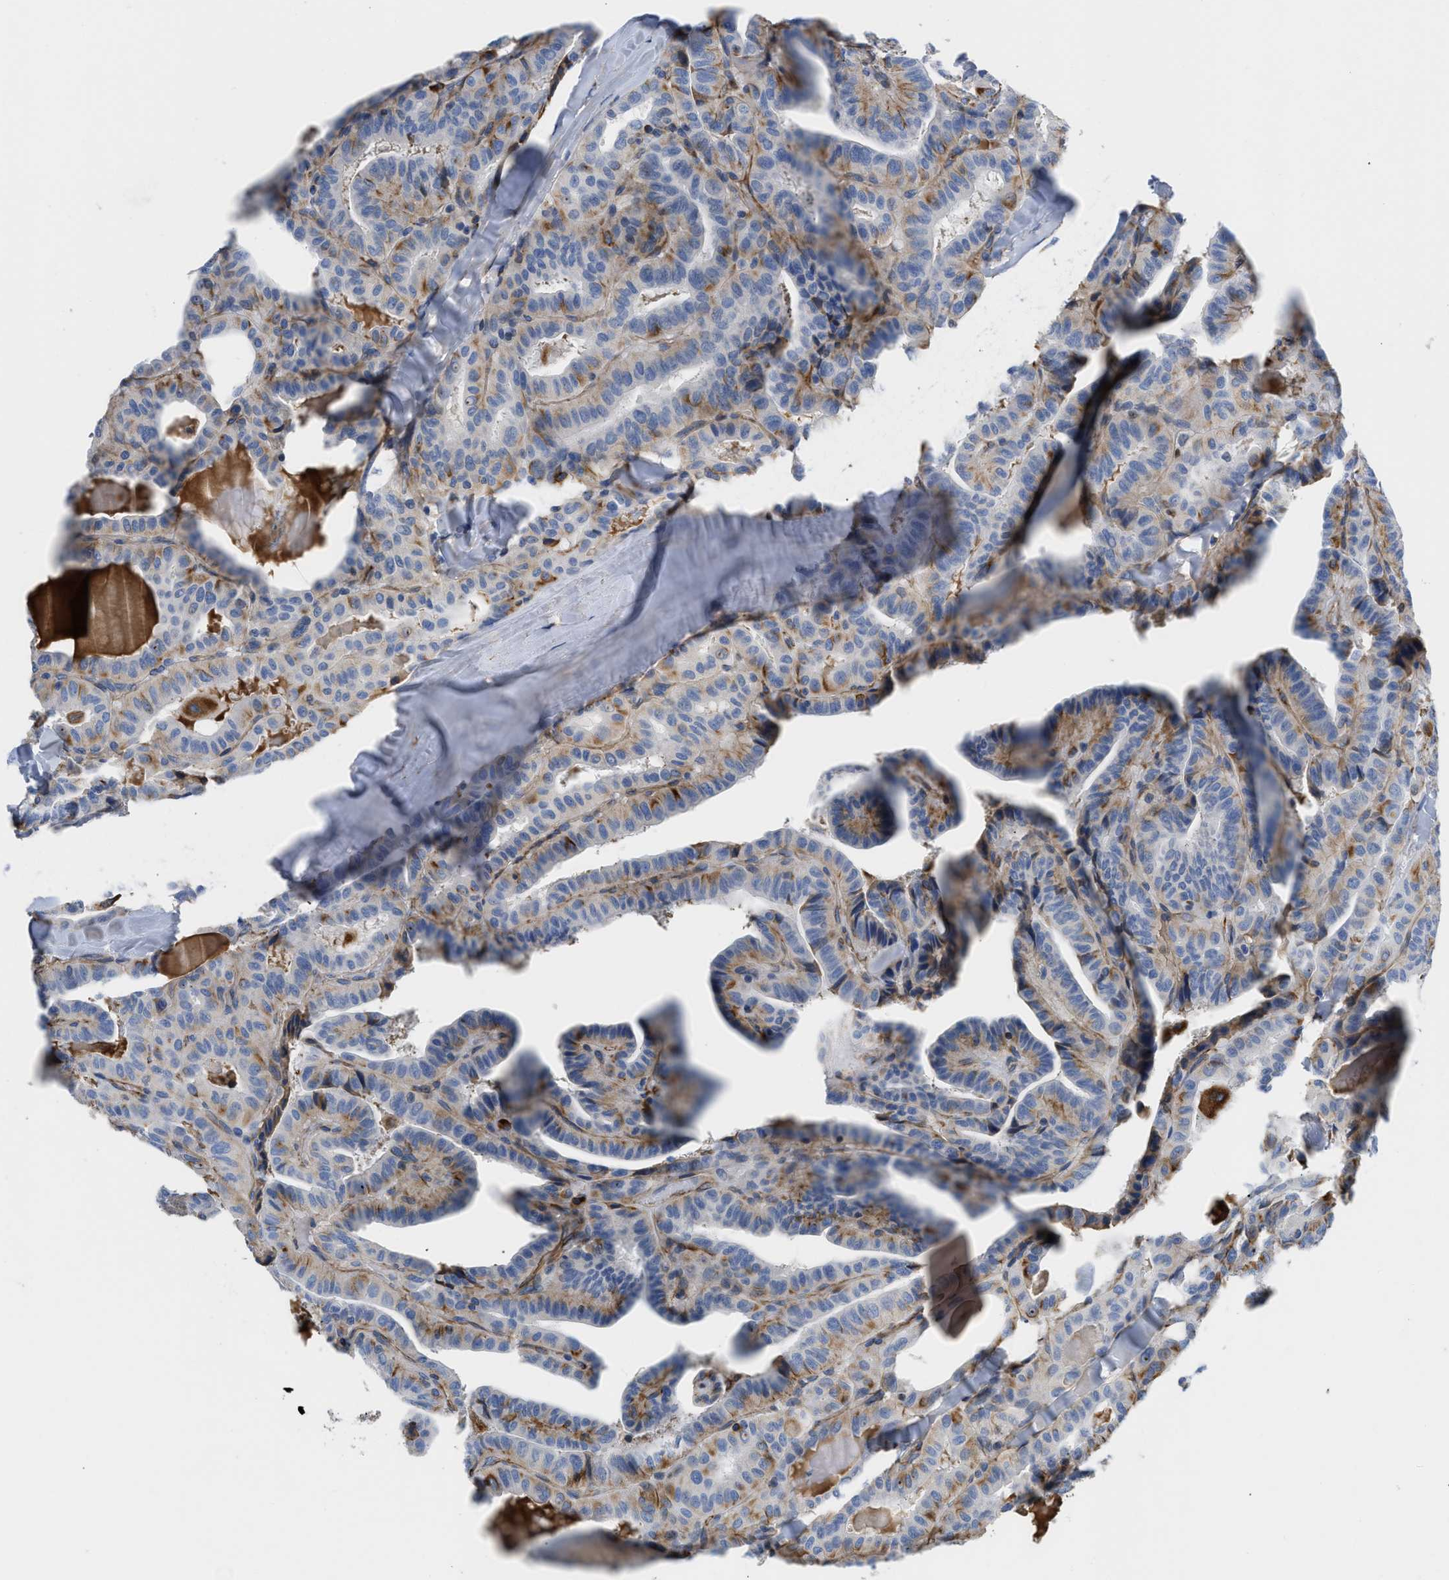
{"staining": {"intensity": "moderate", "quantity": "25%-75%", "location": "cytoplasmic/membranous"}, "tissue": "thyroid cancer", "cell_type": "Tumor cells", "image_type": "cancer", "snomed": [{"axis": "morphology", "description": "Papillary adenocarcinoma, NOS"}, {"axis": "topography", "description": "Thyroid gland"}], "caption": "Papillary adenocarcinoma (thyroid) stained with a brown dye exhibits moderate cytoplasmic/membranous positive staining in approximately 25%-75% of tumor cells.", "gene": "HSPG2", "patient": {"sex": "male", "age": 77}}